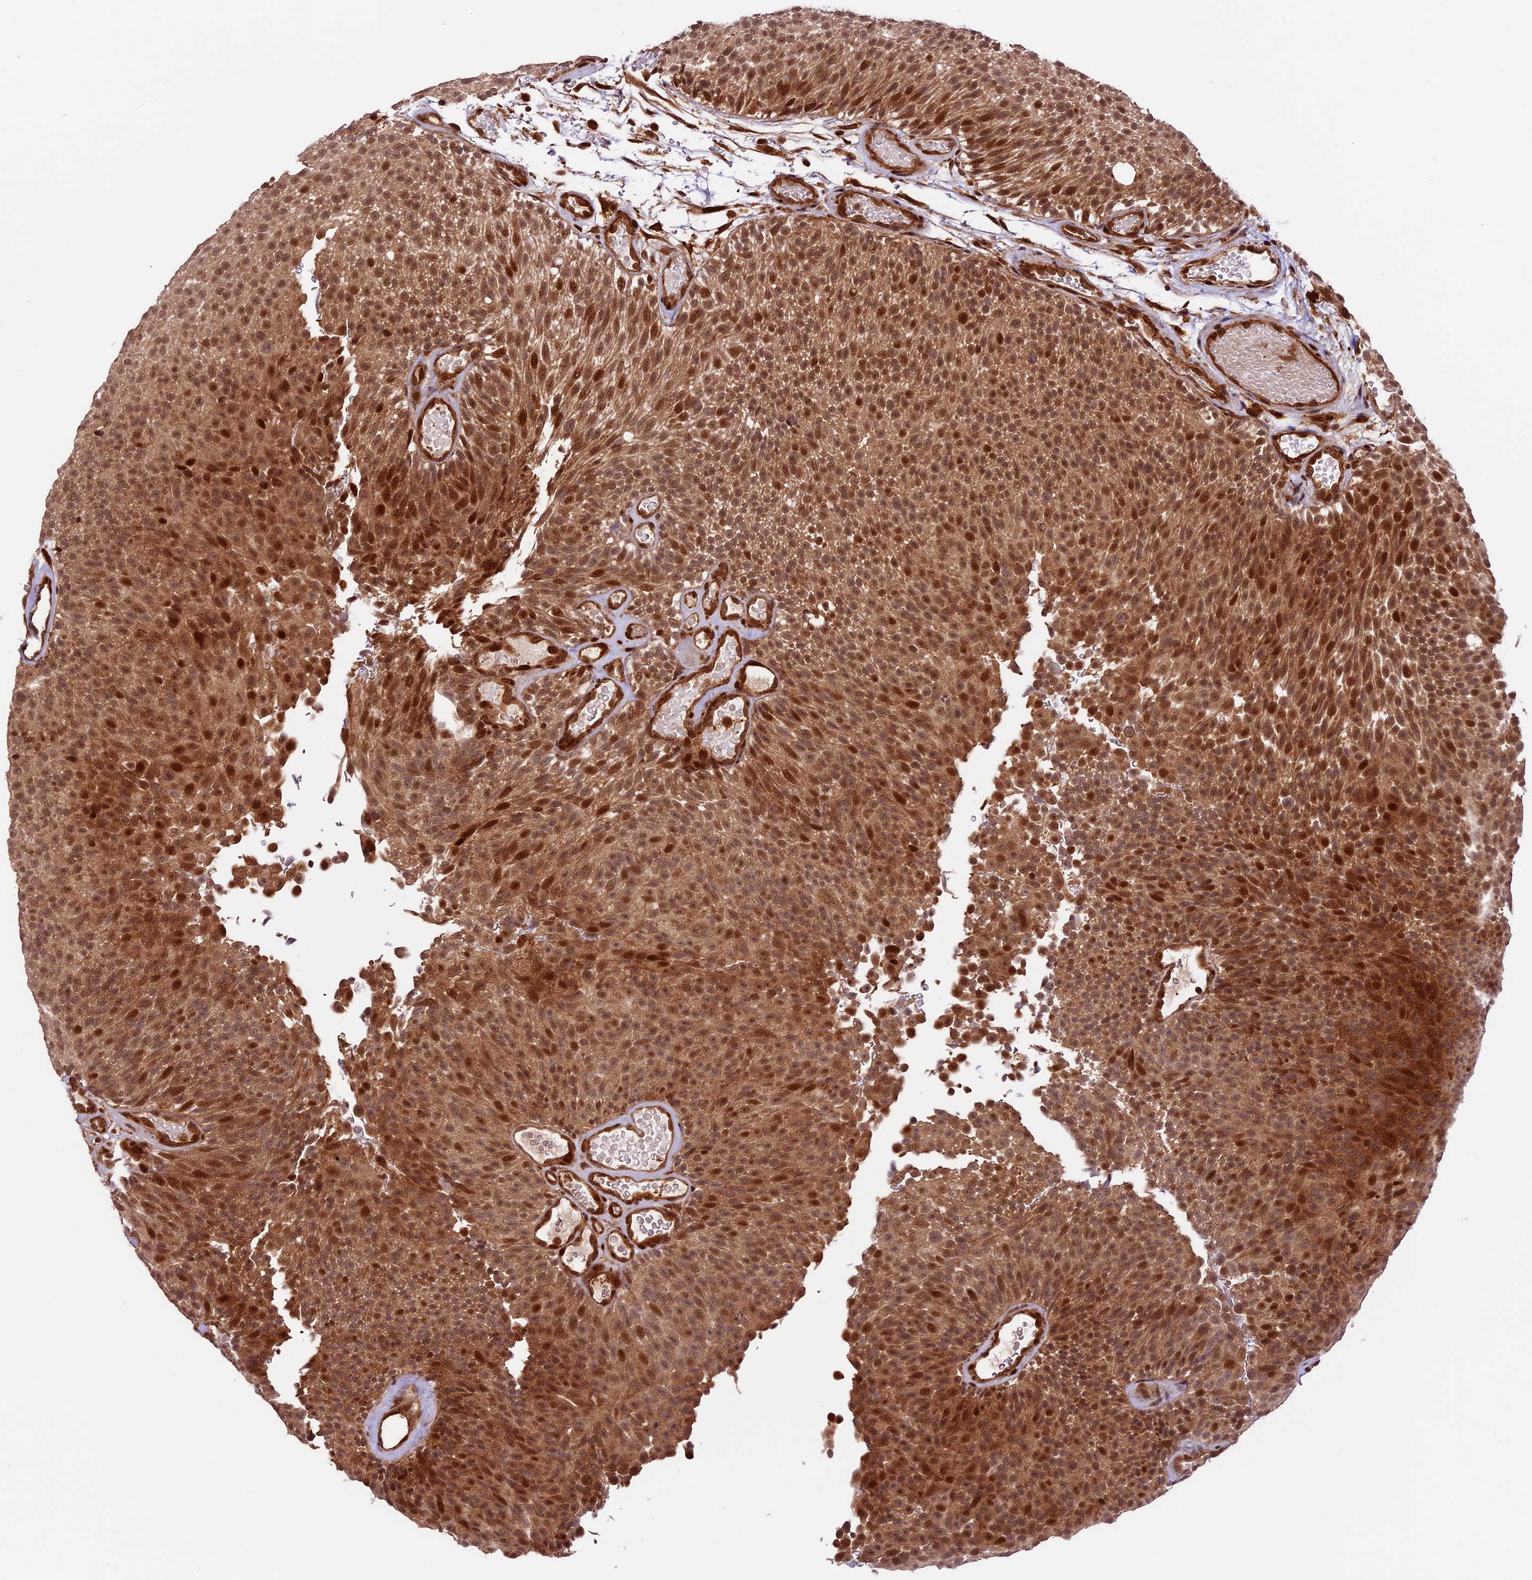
{"staining": {"intensity": "moderate", "quantity": ">75%", "location": "cytoplasmic/membranous,nuclear"}, "tissue": "urothelial cancer", "cell_type": "Tumor cells", "image_type": "cancer", "snomed": [{"axis": "morphology", "description": "Urothelial carcinoma, Low grade"}, {"axis": "topography", "description": "Urinary bladder"}], "caption": "Urothelial cancer stained for a protein demonstrates moderate cytoplasmic/membranous and nuclear positivity in tumor cells. (IHC, brightfield microscopy, high magnification).", "gene": "DHX38", "patient": {"sex": "male", "age": 78}}